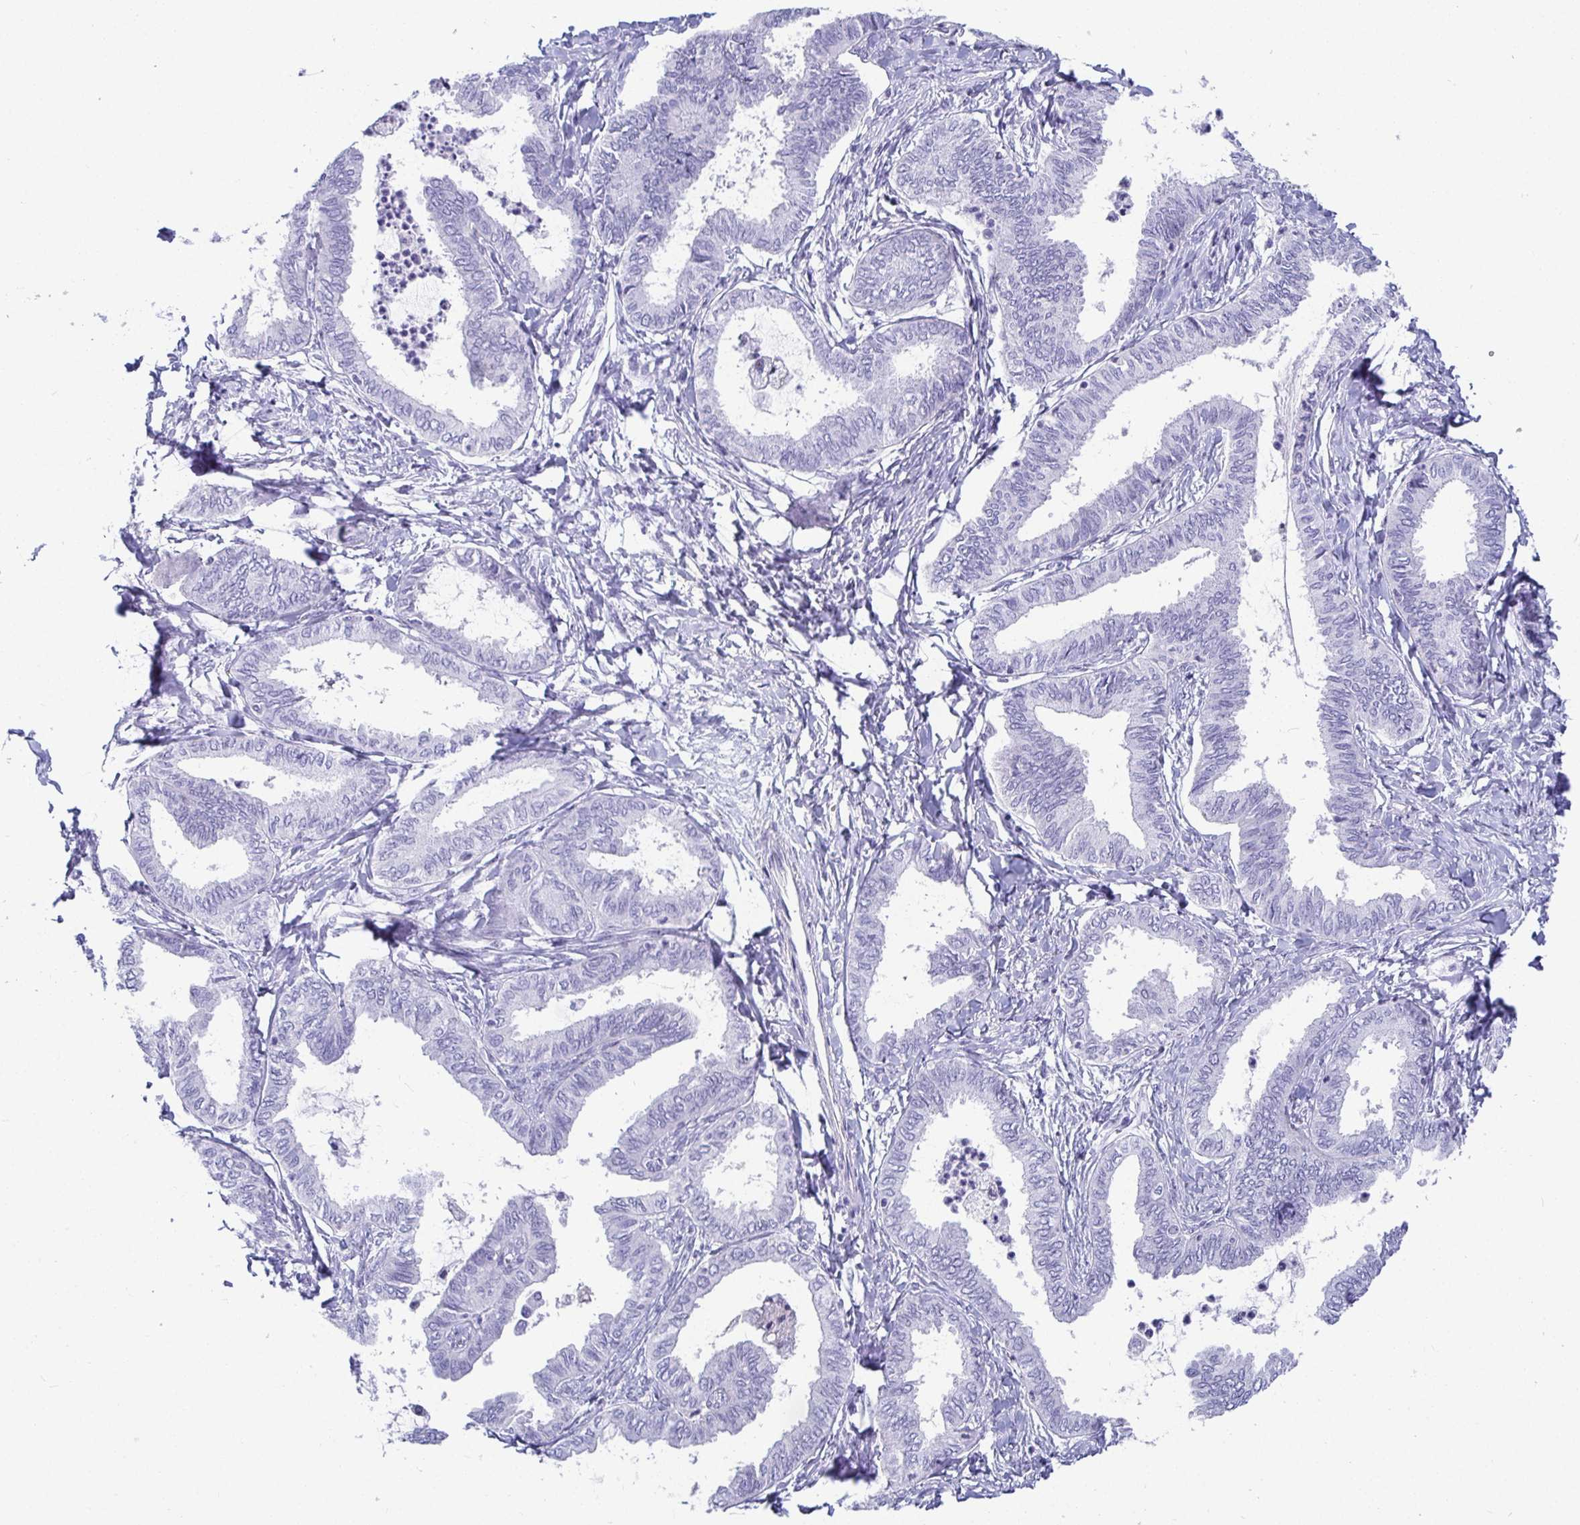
{"staining": {"intensity": "negative", "quantity": "none", "location": "none"}, "tissue": "ovarian cancer", "cell_type": "Tumor cells", "image_type": "cancer", "snomed": [{"axis": "morphology", "description": "Carcinoma, endometroid"}, {"axis": "topography", "description": "Ovary"}], "caption": "Tumor cells are negative for brown protein staining in ovarian cancer (endometroid carcinoma).", "gene": "TMEM241", "patient": {"sex": "female", "age": 70}}